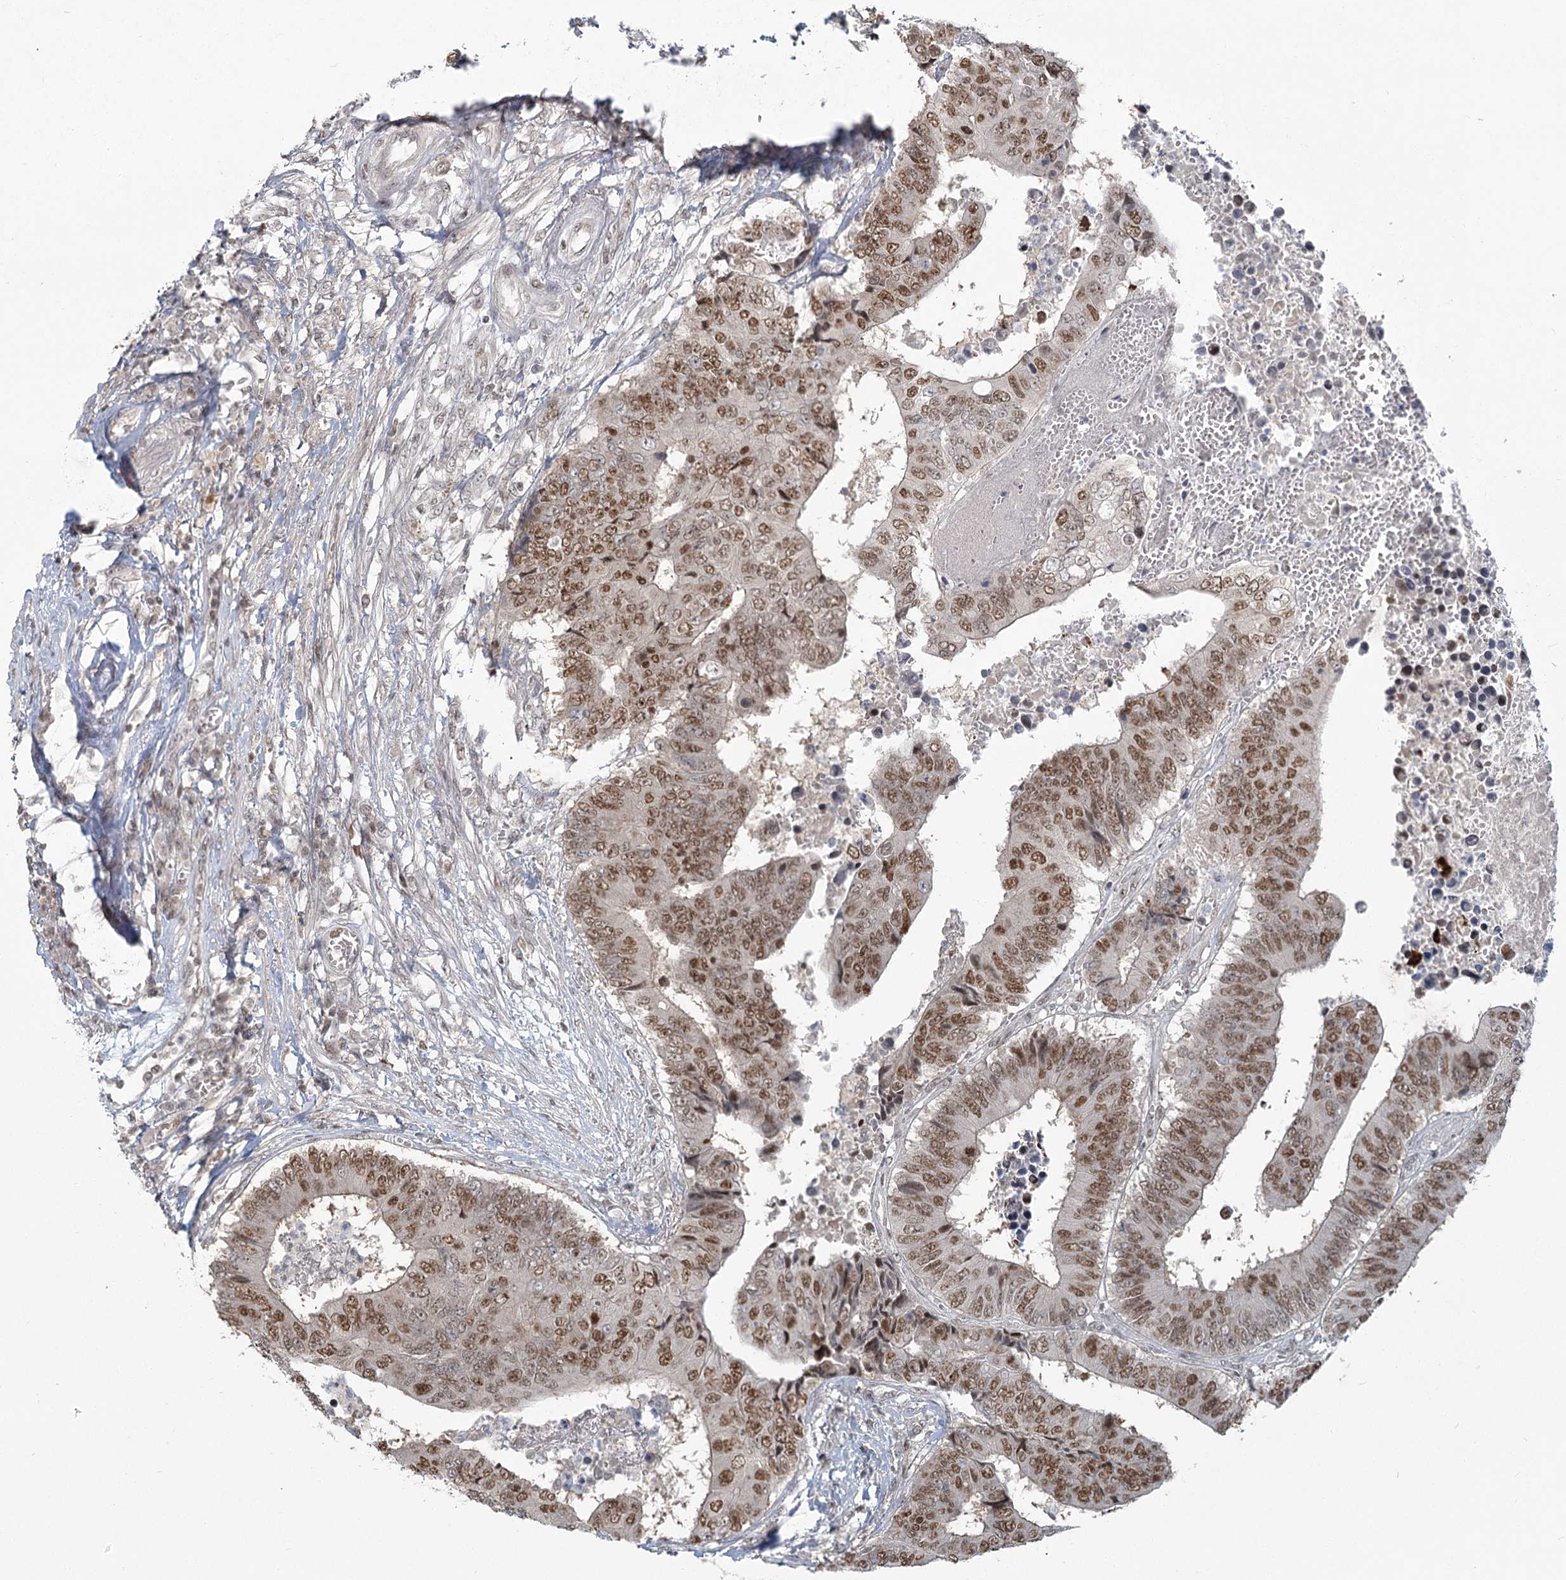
{"staining": {"intensity": "moderate", "quantity": ">75%", "location": "nuclear"}, "tissue": "colorectal cancer", "cell_type": "Tumor cells", "image_type": "cancer", "snomed": [{"axis": "morphology", "description": "Adenocarcinoma, NOS"}, {"axis": "topography", "description": "Rectum"}], "caption": "Colorectal adenocarcinoma stained for a protein (brown) reveals moderate nuclear positive expression in about >75% of tumor cells.", "gene": "R3HCC1L", "patient": {"sex": "male", "age": 84}}